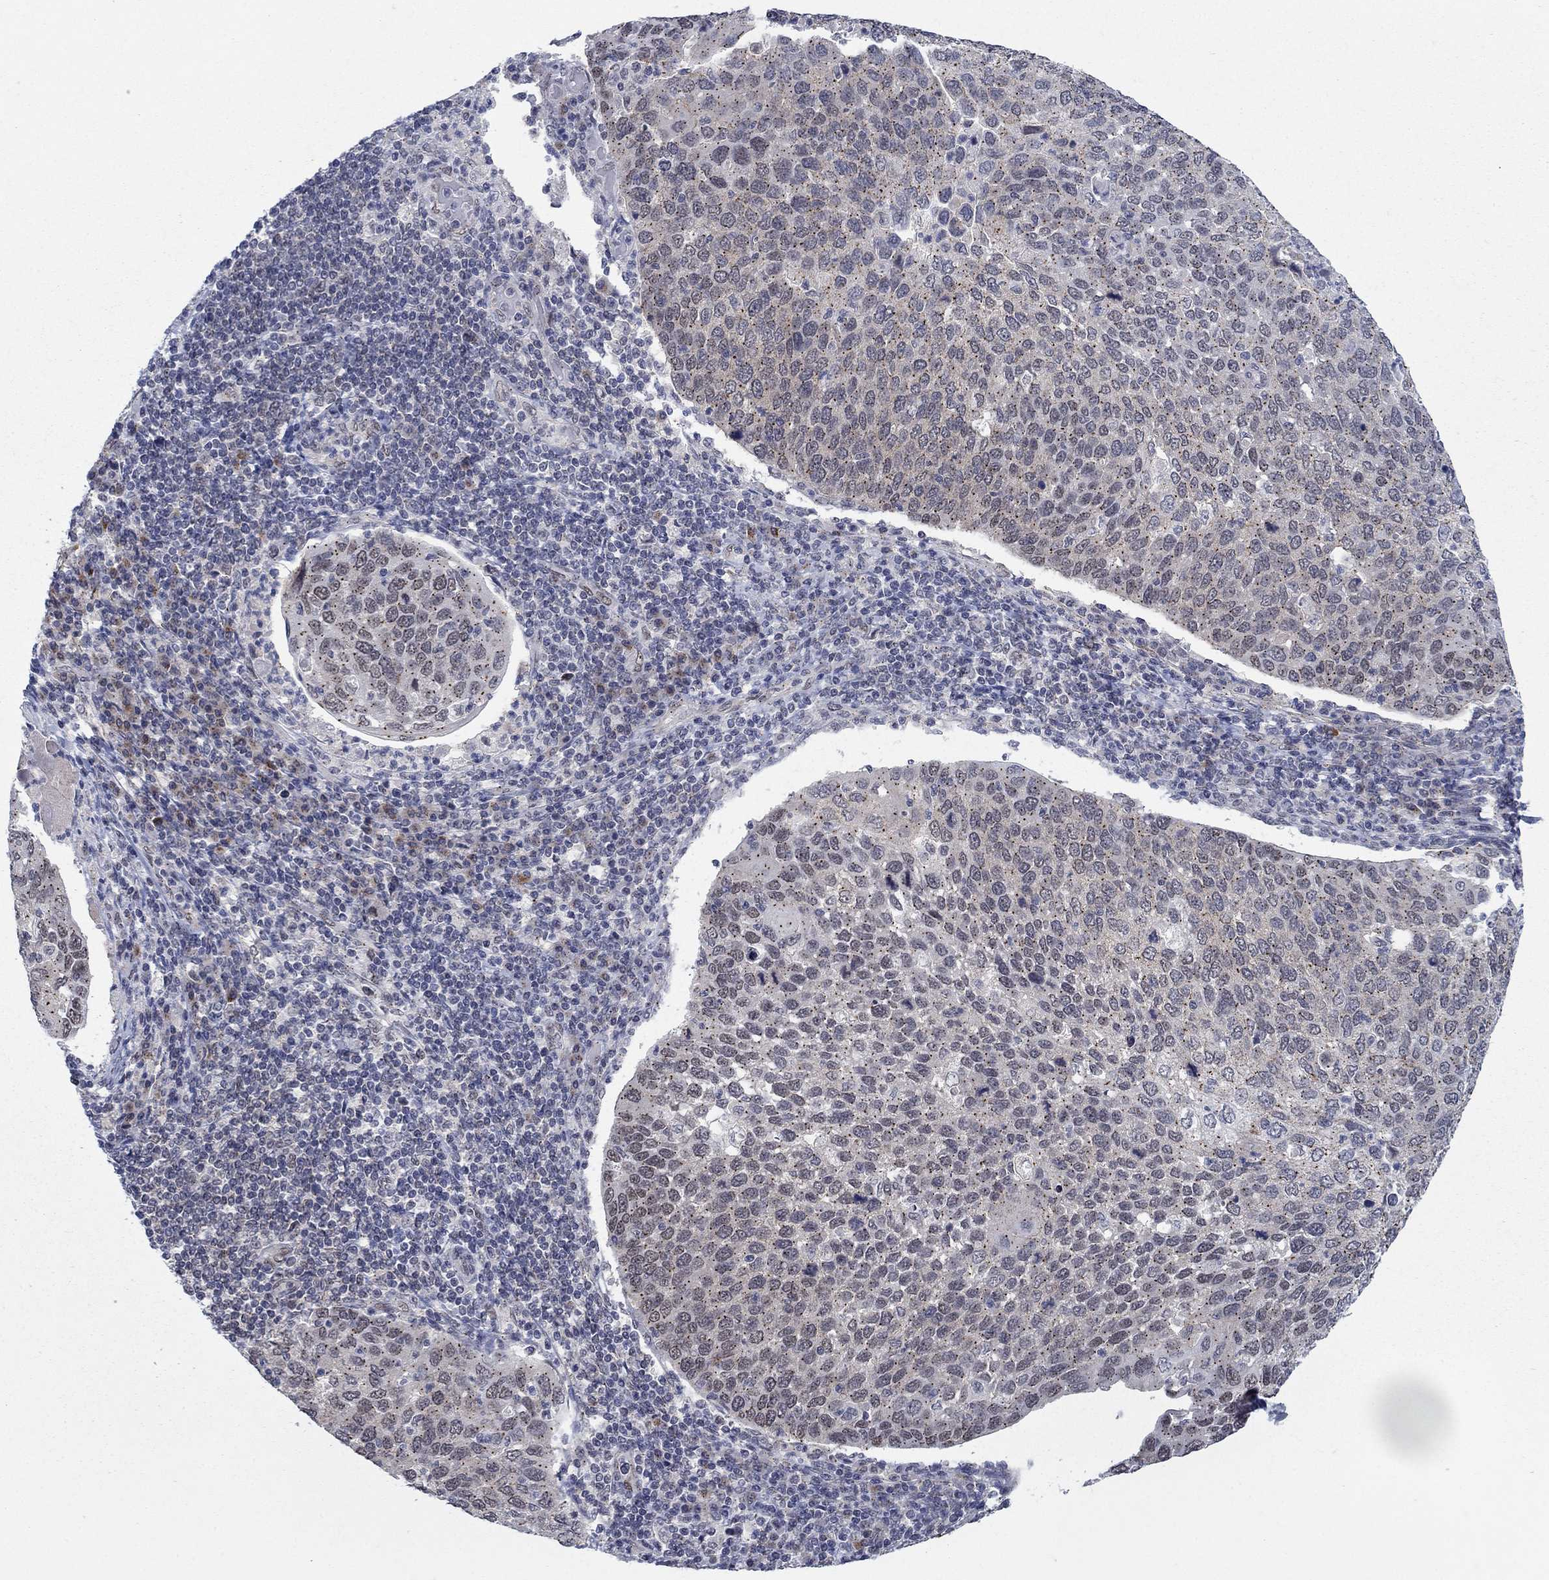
{"staining": {"intensity": "moderate", "quantity": "25%-75%", "location": "cytoplasmic/membranous"}, "tissue": "cervical cancer", "cell_type": "Tumor cells", "image_type": "cancer", "snomed": [{"axis": "morphology", "description": "Squamous cell carcinoma, NOS"}, {"axis": "topography", "description": "Cervix"}], "caption": "Protein expression analysis of human cervical squamous cell carcinoma reveals moderate cytoplasmic/membranous staining in approximately 25%-75% of tumor cells.", "gene": "SH3RF1", "patient": {"sex": "female", "age": 54}}